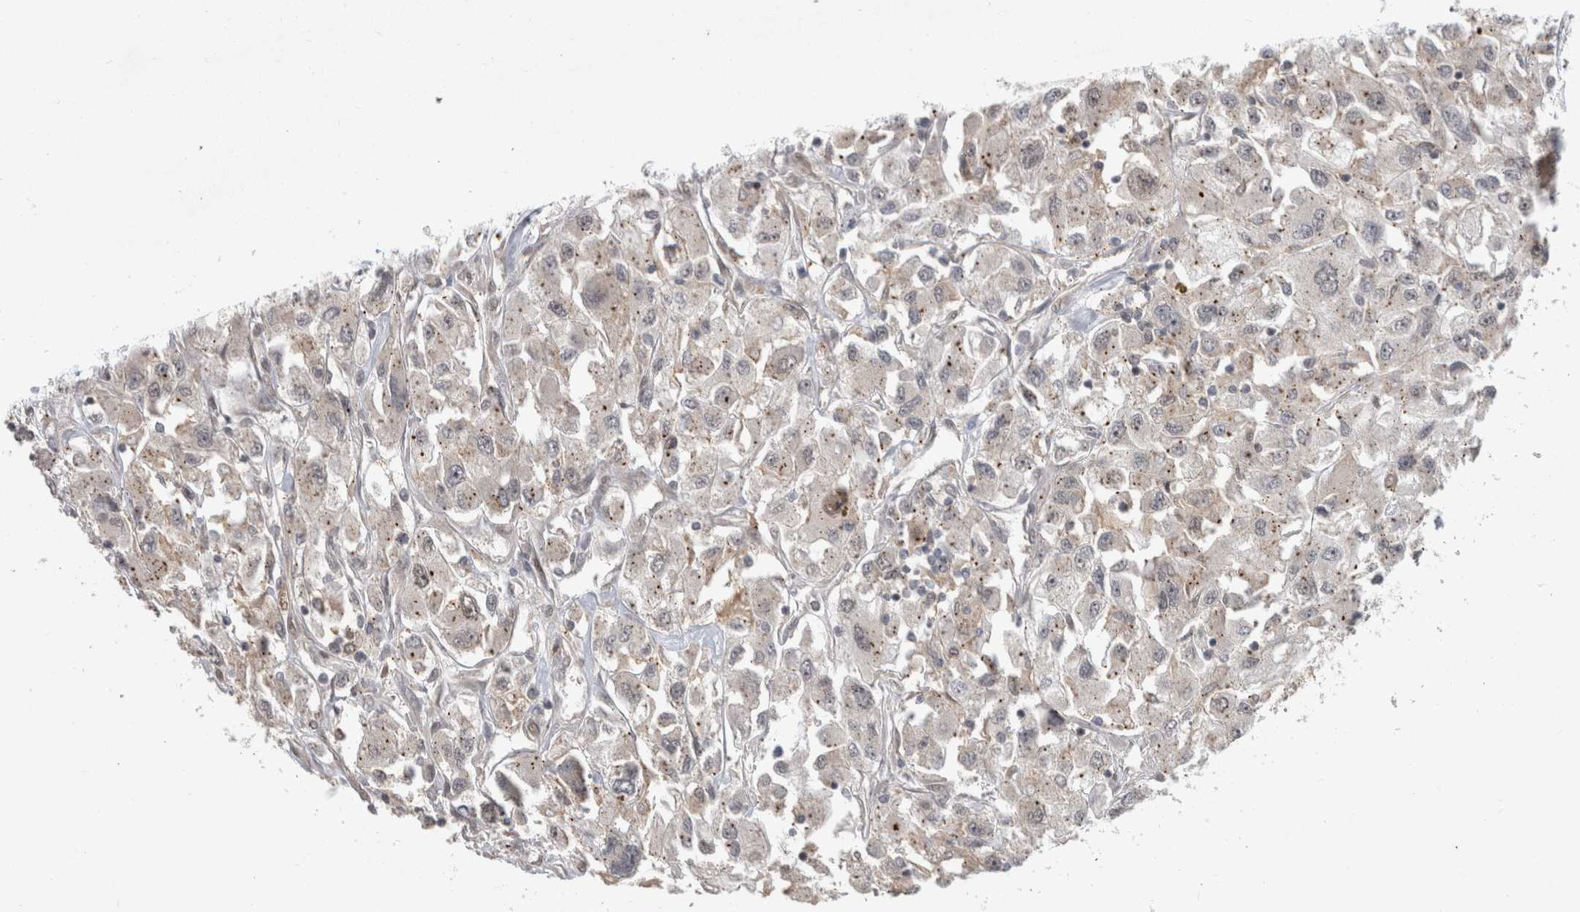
{"staining": {"intensity": "weak", "quantity": "<25%", "location": "cytoplasmic/membranous"}, "tissue": "renal cancer", "cell_type": "Tumor cells", "image_type": "cancer", "snomed": [{"axis": "morphology", "description": "Adenocarcinoma, NOS"}, {"axis": "topography", "description": "Kidney"}], "caption": "A high-resolution photomicrograph shows IHC staining of renal cancer (adenocarcinoma), which displays no significant expression in tumor cells.", "gene": "MTBP", "patient": {"sex": "female", "age": 52}}